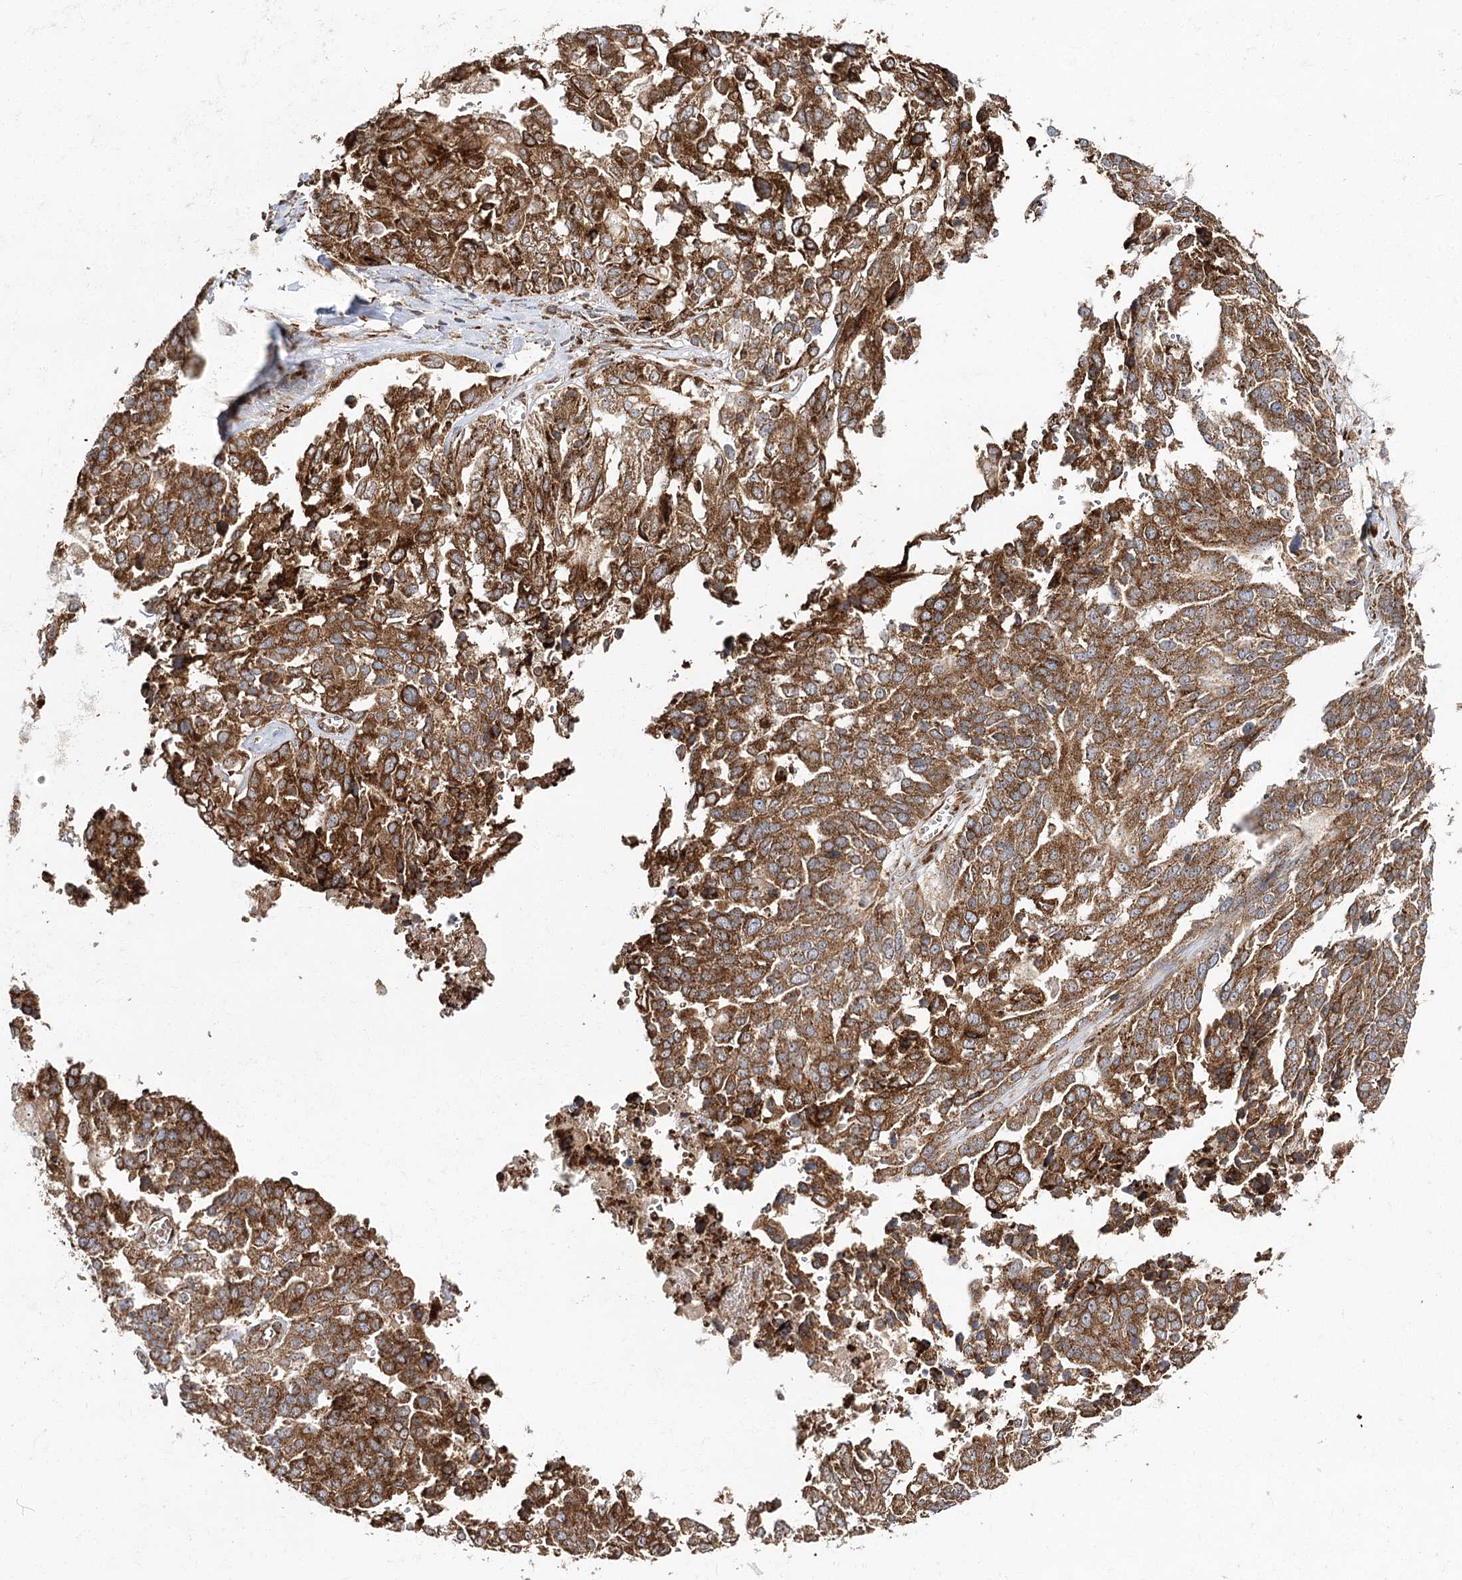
{"staining": {"intensity": "moderate", "quantity": ">75%", "location": "cytoplasmic/membranous"}, "tissue": "ovarian cancer", "cell_type": "Tumor cells", "image_type": "cancer", "snomed": [{"axis": "morphology", "description": "Cystadenocarcinoma, serous, NOS"}, {"axis": "topography", "description": "Ovary"}], "caption": "Moderate cytoplasmic/membranous staining is appreciated in about >75% of tumor cells in ovarian cancer. The protein is stained brown, and the nuclei are stained in blue (DAB (3,3'-diaminobenzidine) IHC with brightfield microscopy, high magnification).", "gene": "DNAJB14", "patient": {"sex": "female", "age": 44}}